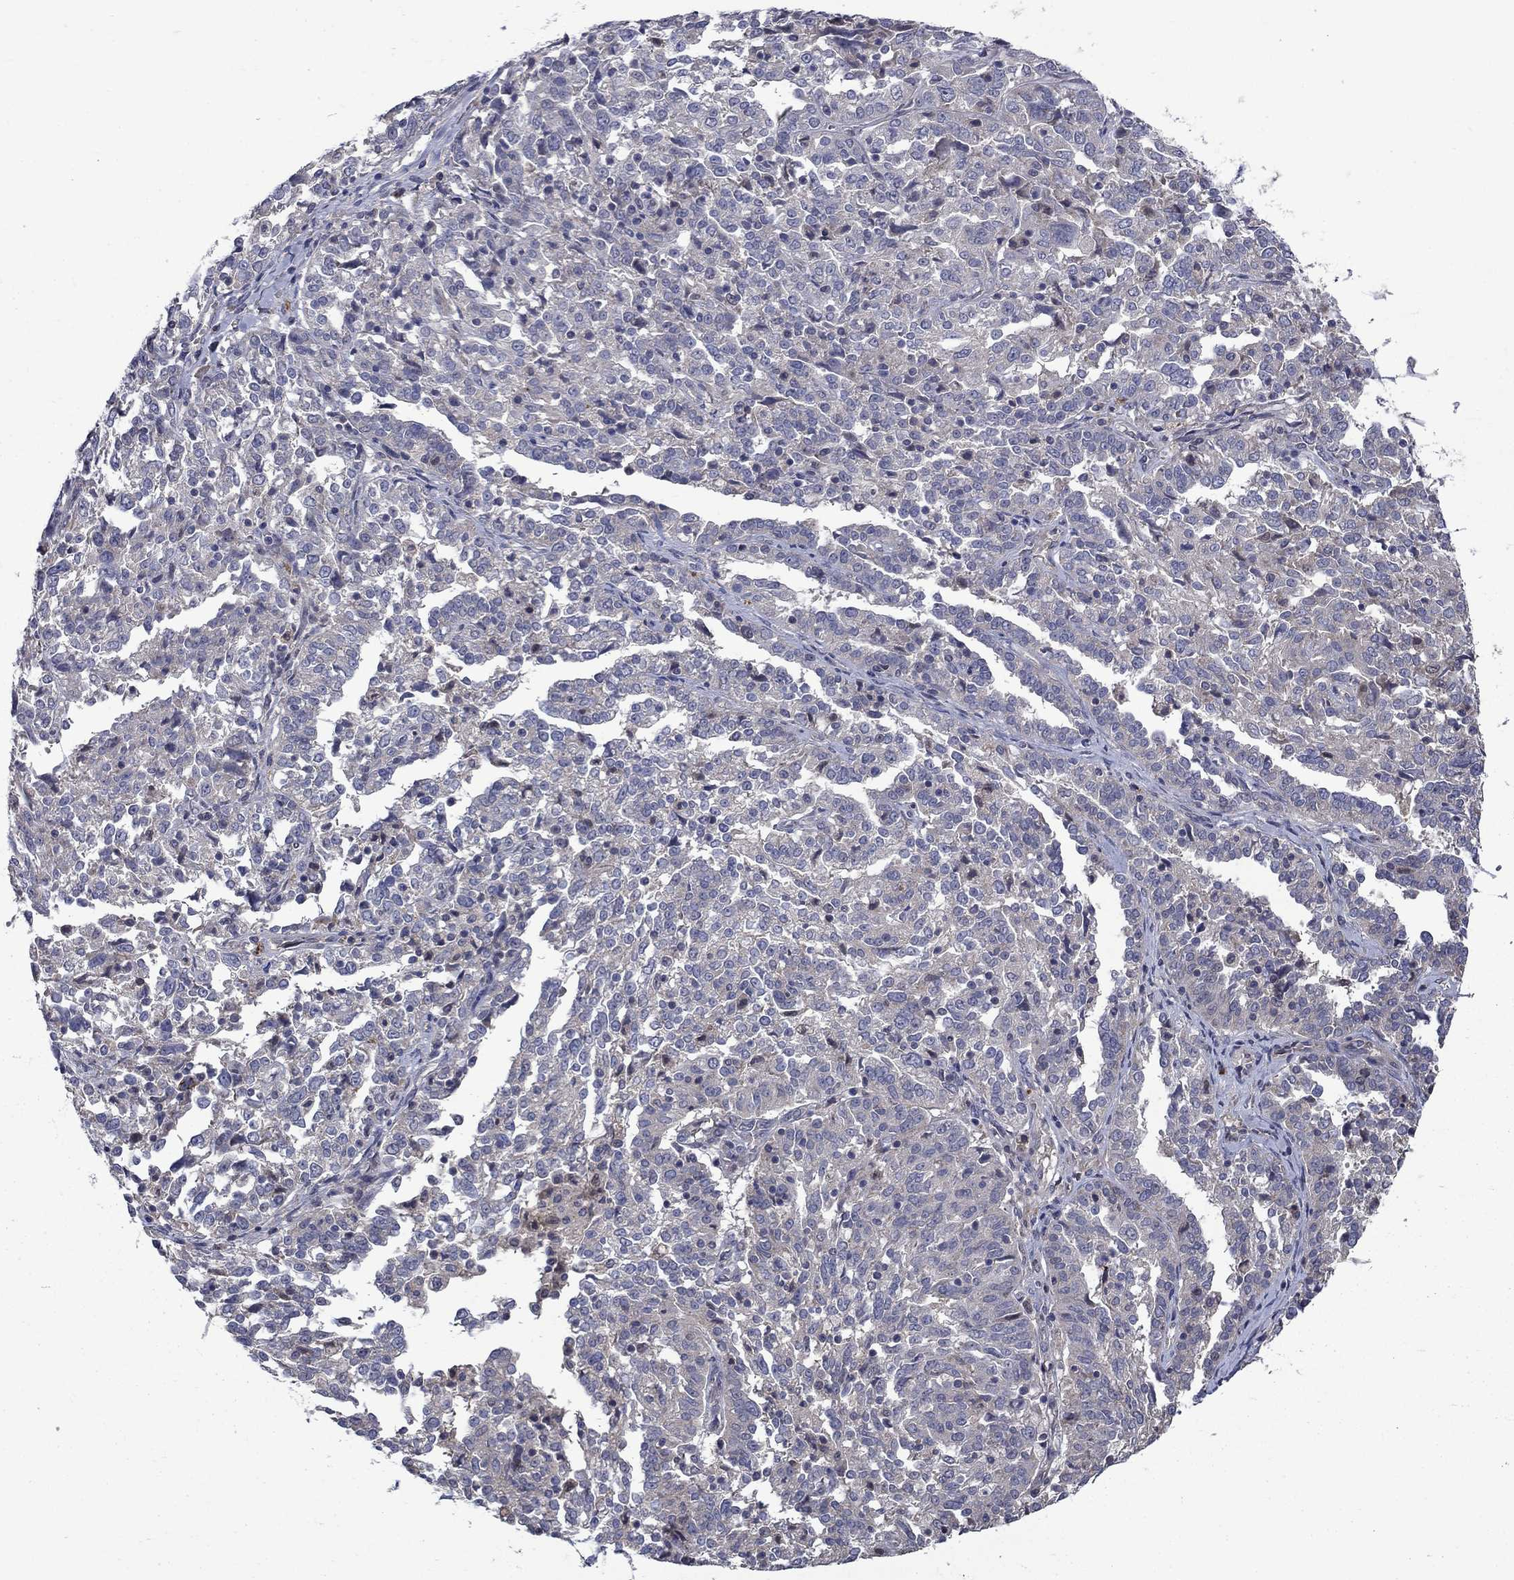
{"staining": {"intensity": "negative", "quantity": "none", "location": "none"}, "tissue": "ovarian cancer", "cell_type": "Tumor cells", "image_type": "cancer", "snomed": [{"axis": "morphology", "description": "Cystadenocarcinoma, serous, NOS"}, {"axis": "topography", "description": "Ovary"}], "caption": "Image shows no significant protein expression in tumor cells of ovarian cancer (serous cystadenocarcinoma). (DAB (3,3'-diaminobenzidine) IHC with hematoxylin counter stain).", "gene": "FAM3B", "patient": {"sex": "female", "age": 67}}